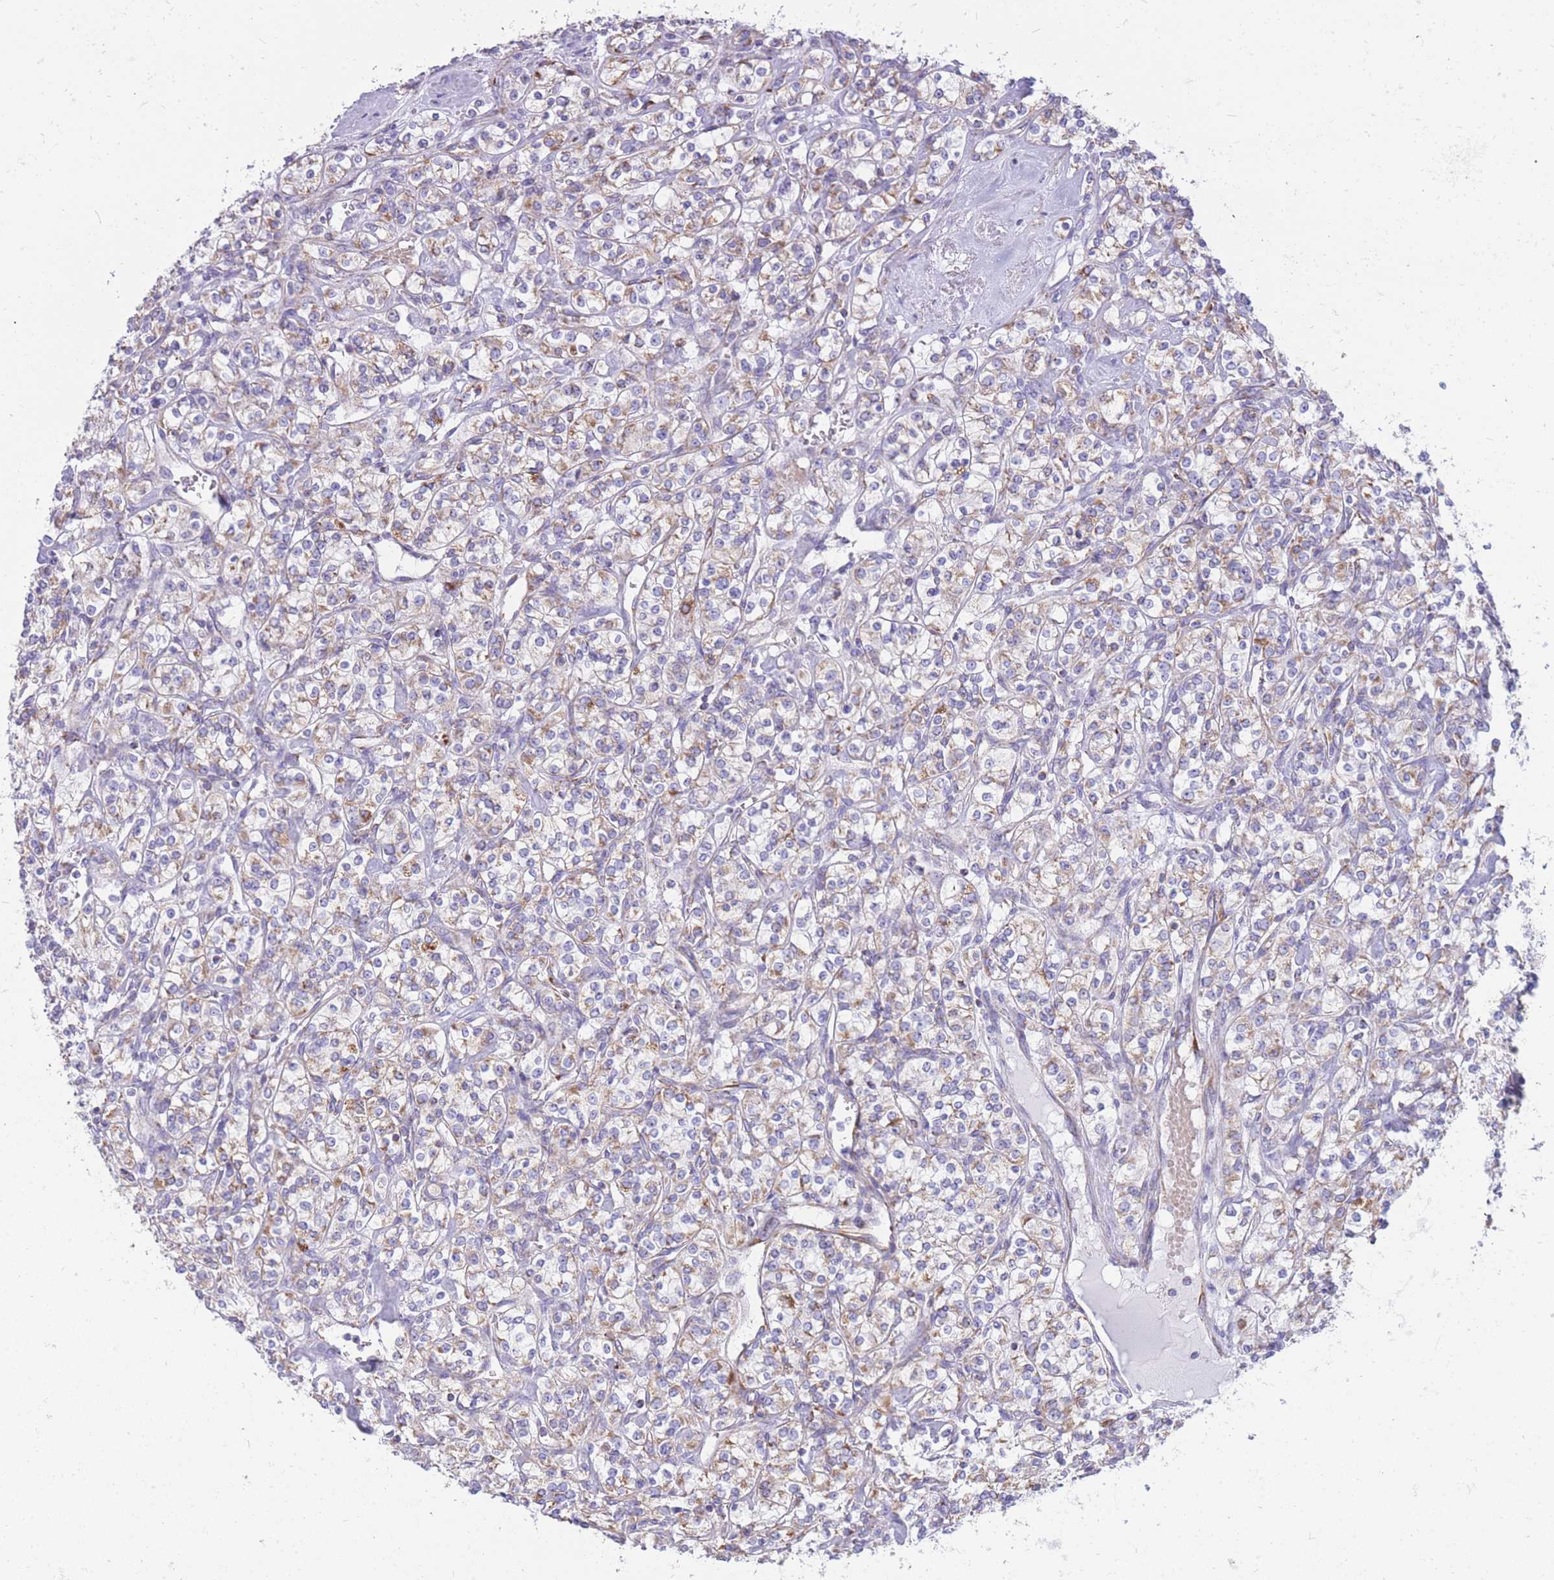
{"staining": {"intensity": "weak", "quantity": "25%-75%", "location": "cytoplasmic/membranous"}, "tissue": "renal cancer", "cell_type": "Tumor cells", "image_type": "cancer", "snomed": [{"axis": "morphology", "description": "Adenocarcinoma, NOS"}, {"axis": "topography", "description": "Kidney"}], "caption": "Tumor cells reveal low levels of weak cytoplasmic/membranous staining in approximately 25%-75% of cells in renal cancer.", "gene": "PCSK1", "patient": {"sex": "male", "age": 77}}